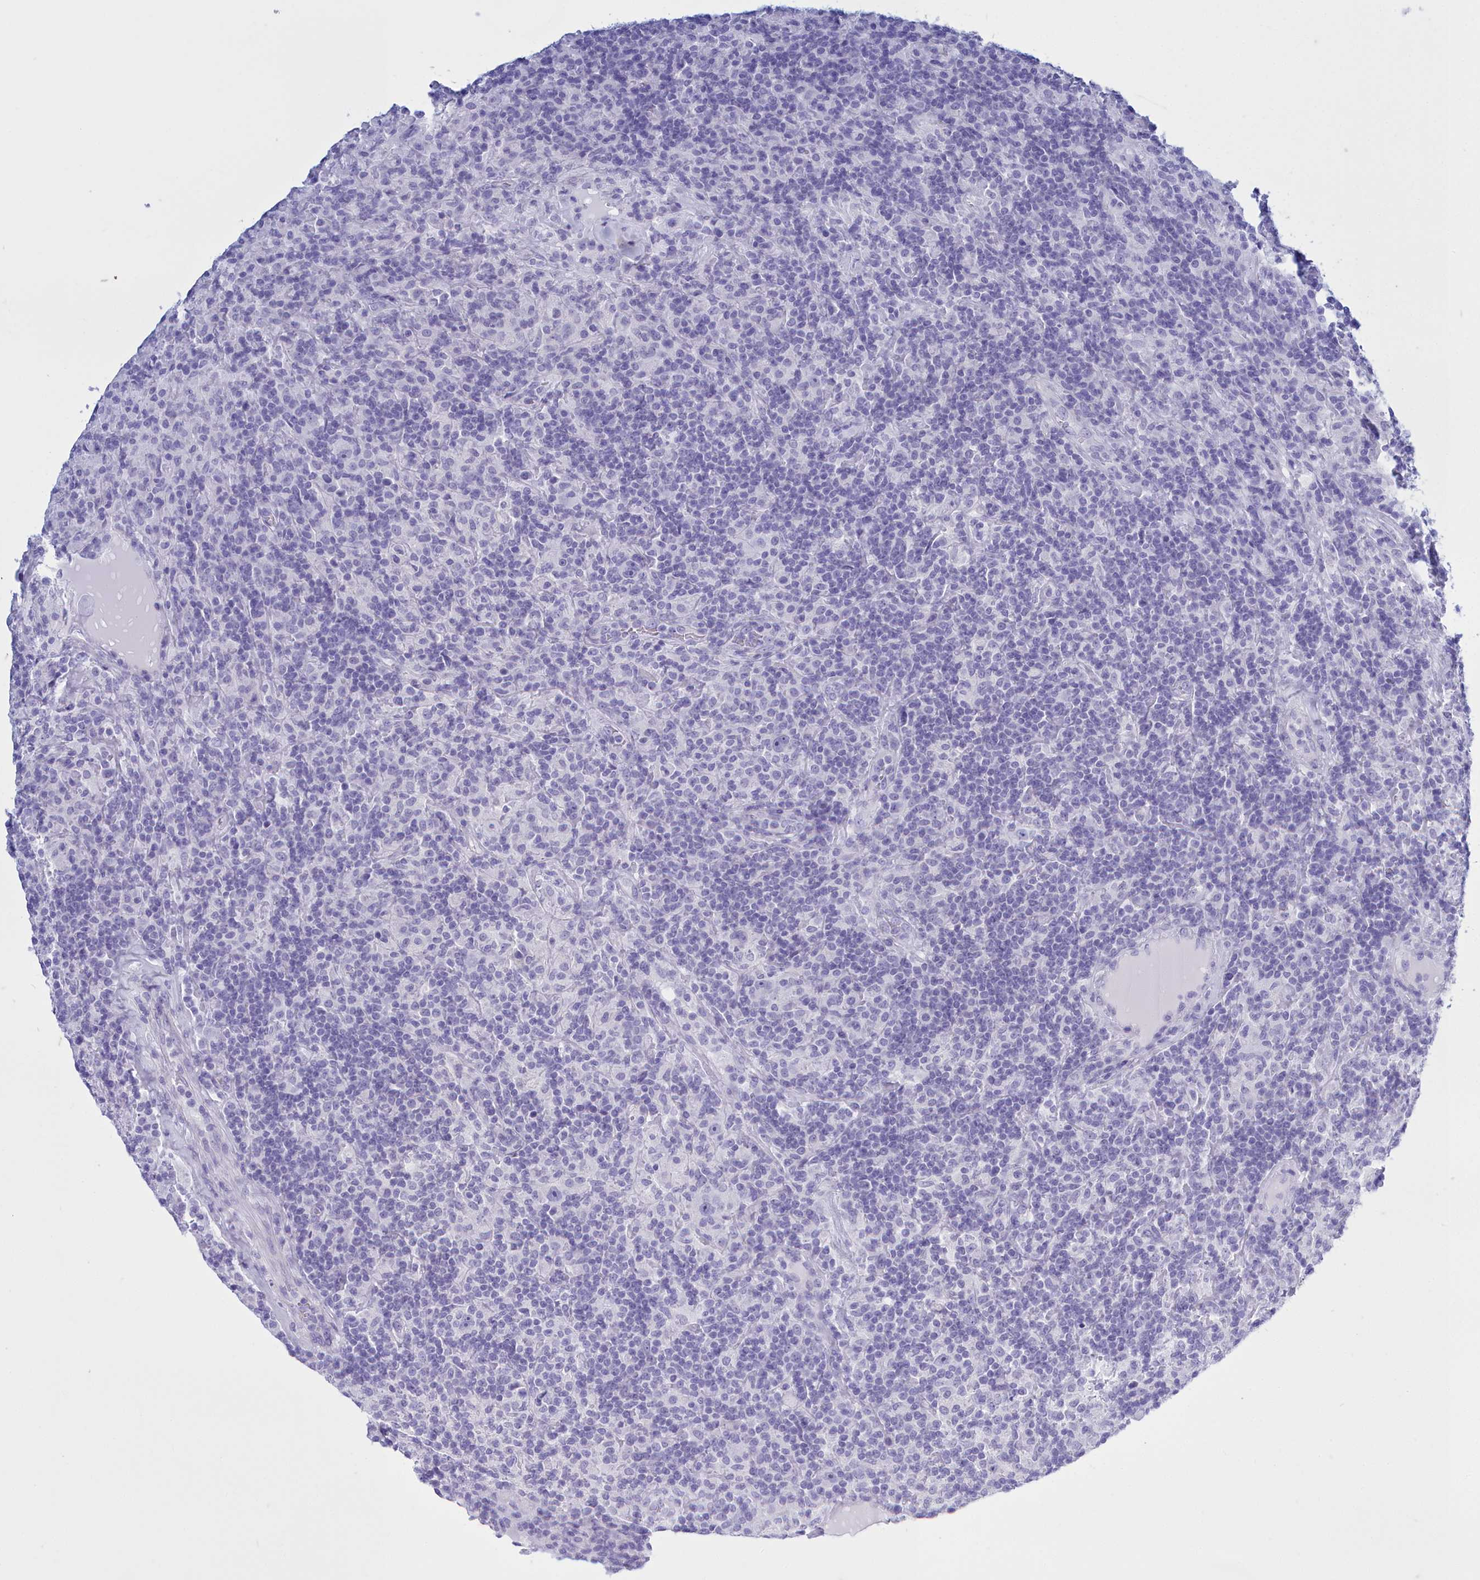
{"staining": {"intensity": "negative", "quantity": "none", "location": "none"}, "tissue": "lymphoma", "cell_type": "Tumor cells", "image_type": "cancer", "snomed": [{"axis": "morphology", "description": "Hodgkin's disease, NOS"}, {"axis": "topography", "description": "Lymph node"}], "caption": "Tumor cells show no significant expression in Hodgkin's disease.", "gene": "TMEM97", "patient": {"sex": "male", "age": 70}}